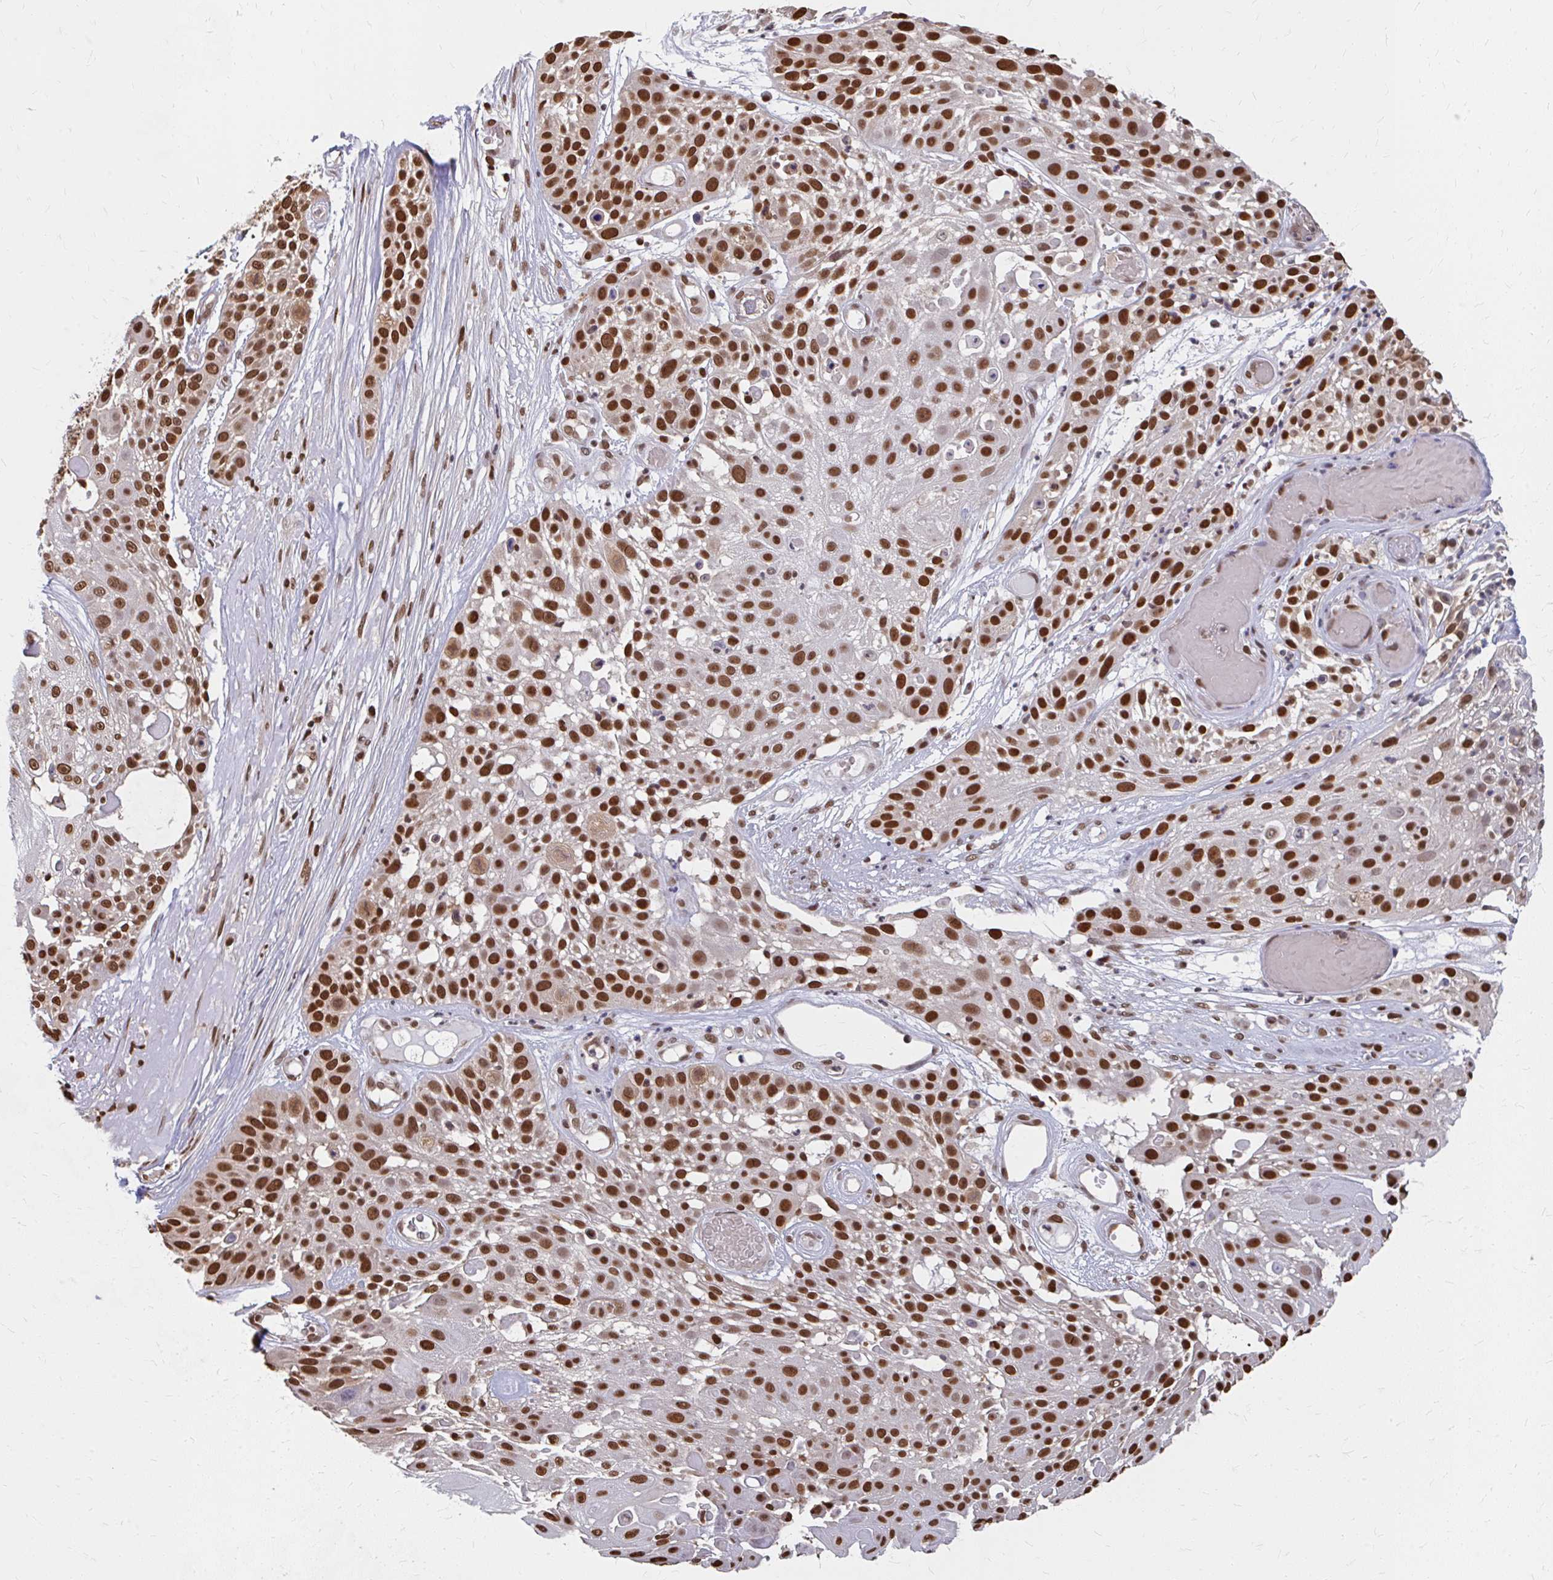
{"staining": {"intensity": "strong", "quantity": "25%-75%", "location": "cytoplasmic/membranous,nuclear"}, "tissue": "skin cancer", "cell_type": "Tumor cells", "image_type": "cancer", "snomed": [{"axis": "morphology", "description": "Squamous cell carcinoma, NOS"}, {"axis": "topography", "description": "Skin"}], "caption": "Immunohistochemical staining of human skin cancer (squamous cell carcinoma) exhibits strong cytoplasmic/membranous and nuclear protein expression in about 25%-75% of tumor cells.", "gene": "XPO1", "patient": {"sex": "female", "age": 86}}